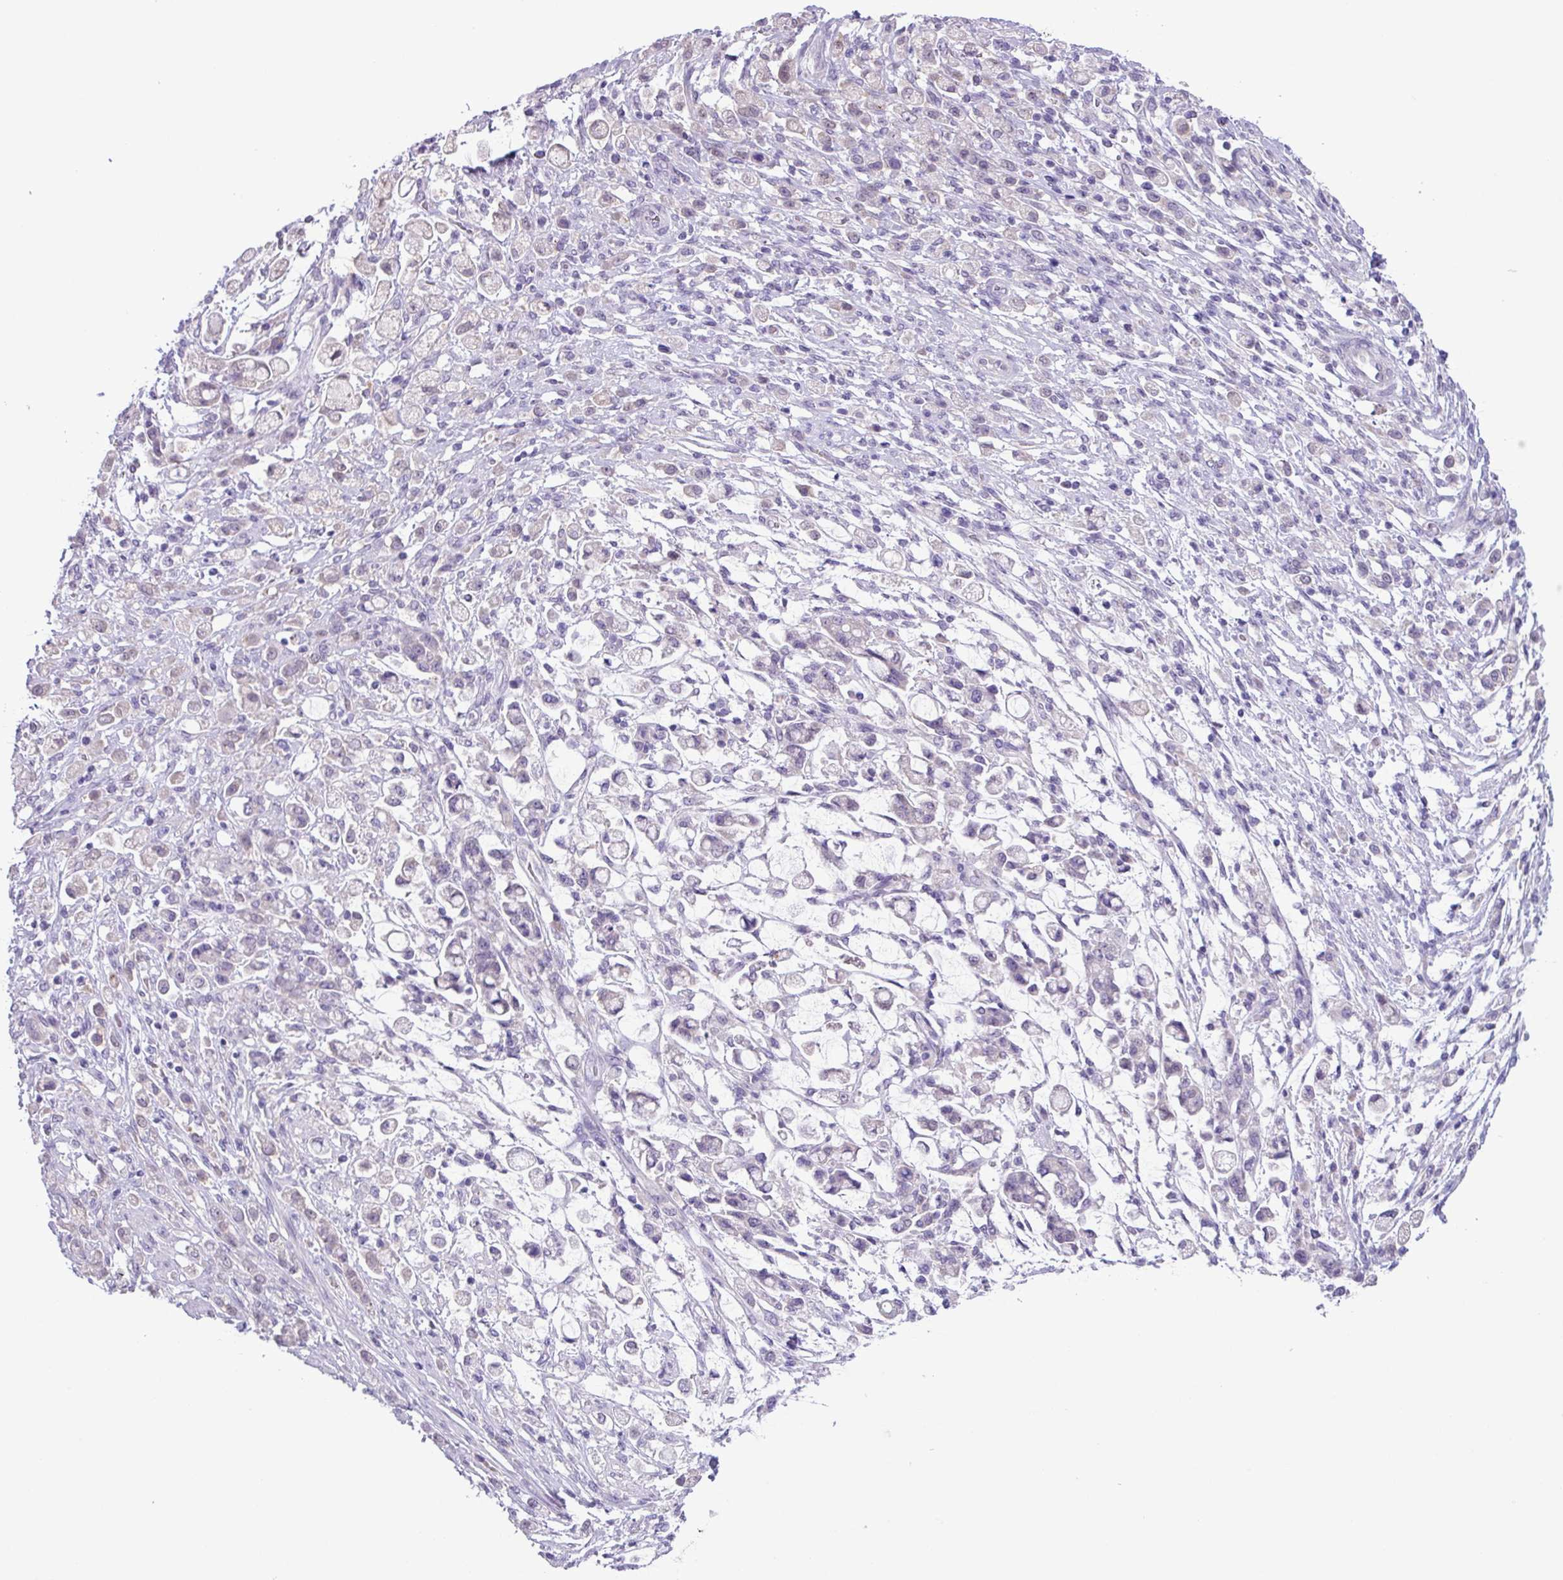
{"staining": {"intensity": "negative", "quantity": "none", "location": "none"}, "tissue": "stomach cancer", "cell_type": "Tumor cells", "image_type": "cancer", "snomed": [{"axis": "morphology", "description": "Adenocarcinoma, NOS"}, {"axis": "topography", "description": "Stomach"}], "caption": "An immunohistochemistry histopathology image of stomach cancer is shown. There is no staining in tumor cells of stomach cancer.", "gene": "C20orf27", "patient": {"sex": "female", "age": 60}}